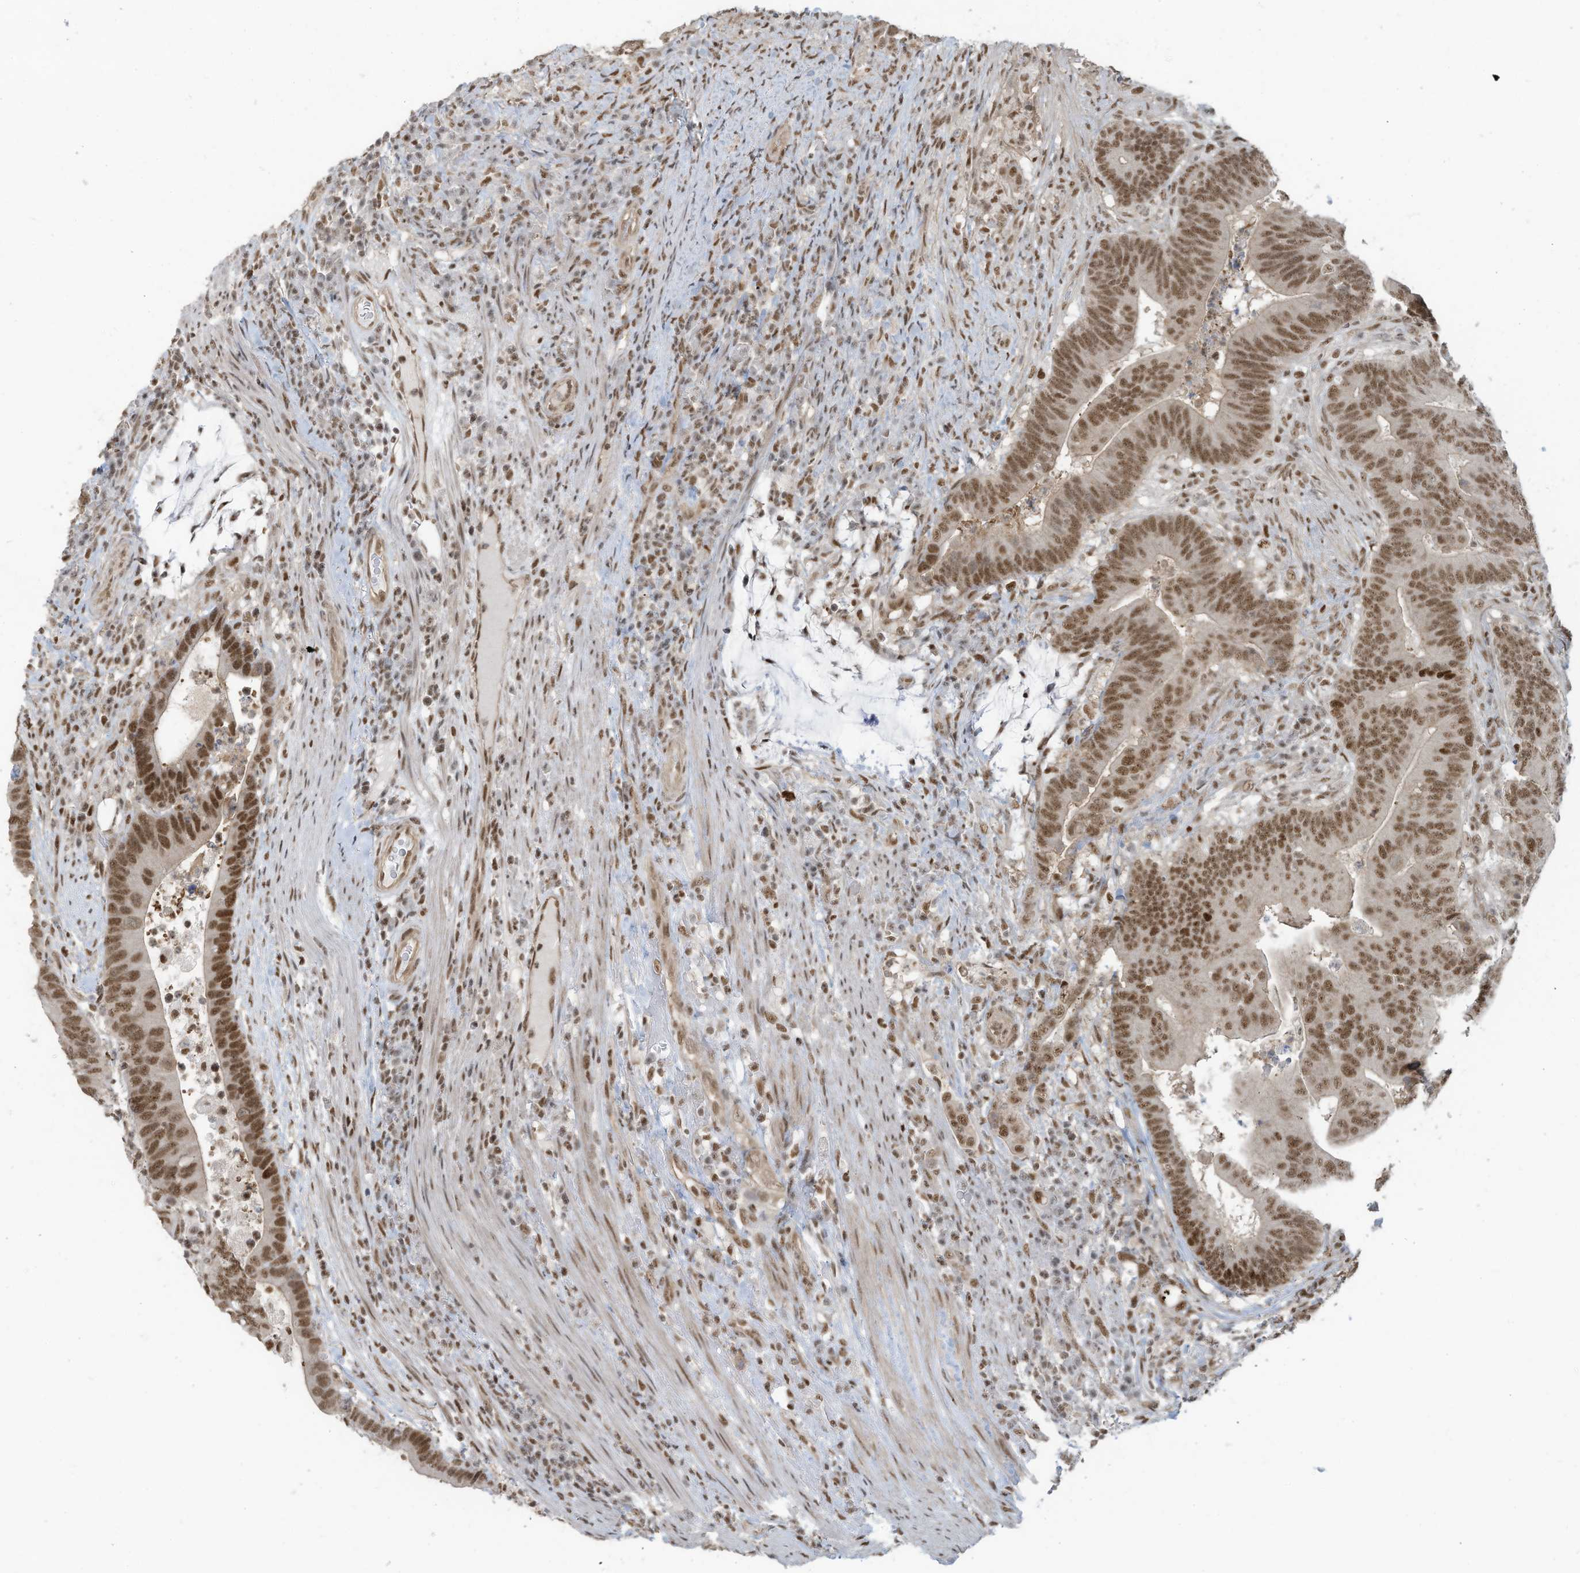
{"staining": {"intensity": "moderate", "quantity": ">75%", "location": "nuclear"}, "tissue": "colorectal cancer", "cell_type": "Tumor cells", "image_type": "cancer", "snomed": [{"axis": "morphology", "description": "Adenocarcinoma, NOS"}, {"axis": "topography", "description": "Colon"}], "caption": "Brown immunohistochemical staining in human colorectal cancer (adenocarcinoma) exhibits moderate nuclear positivity in about >75% of tumor cells.", "gene": "DBR1", "patient": {"sex": "female", "age": 66}}